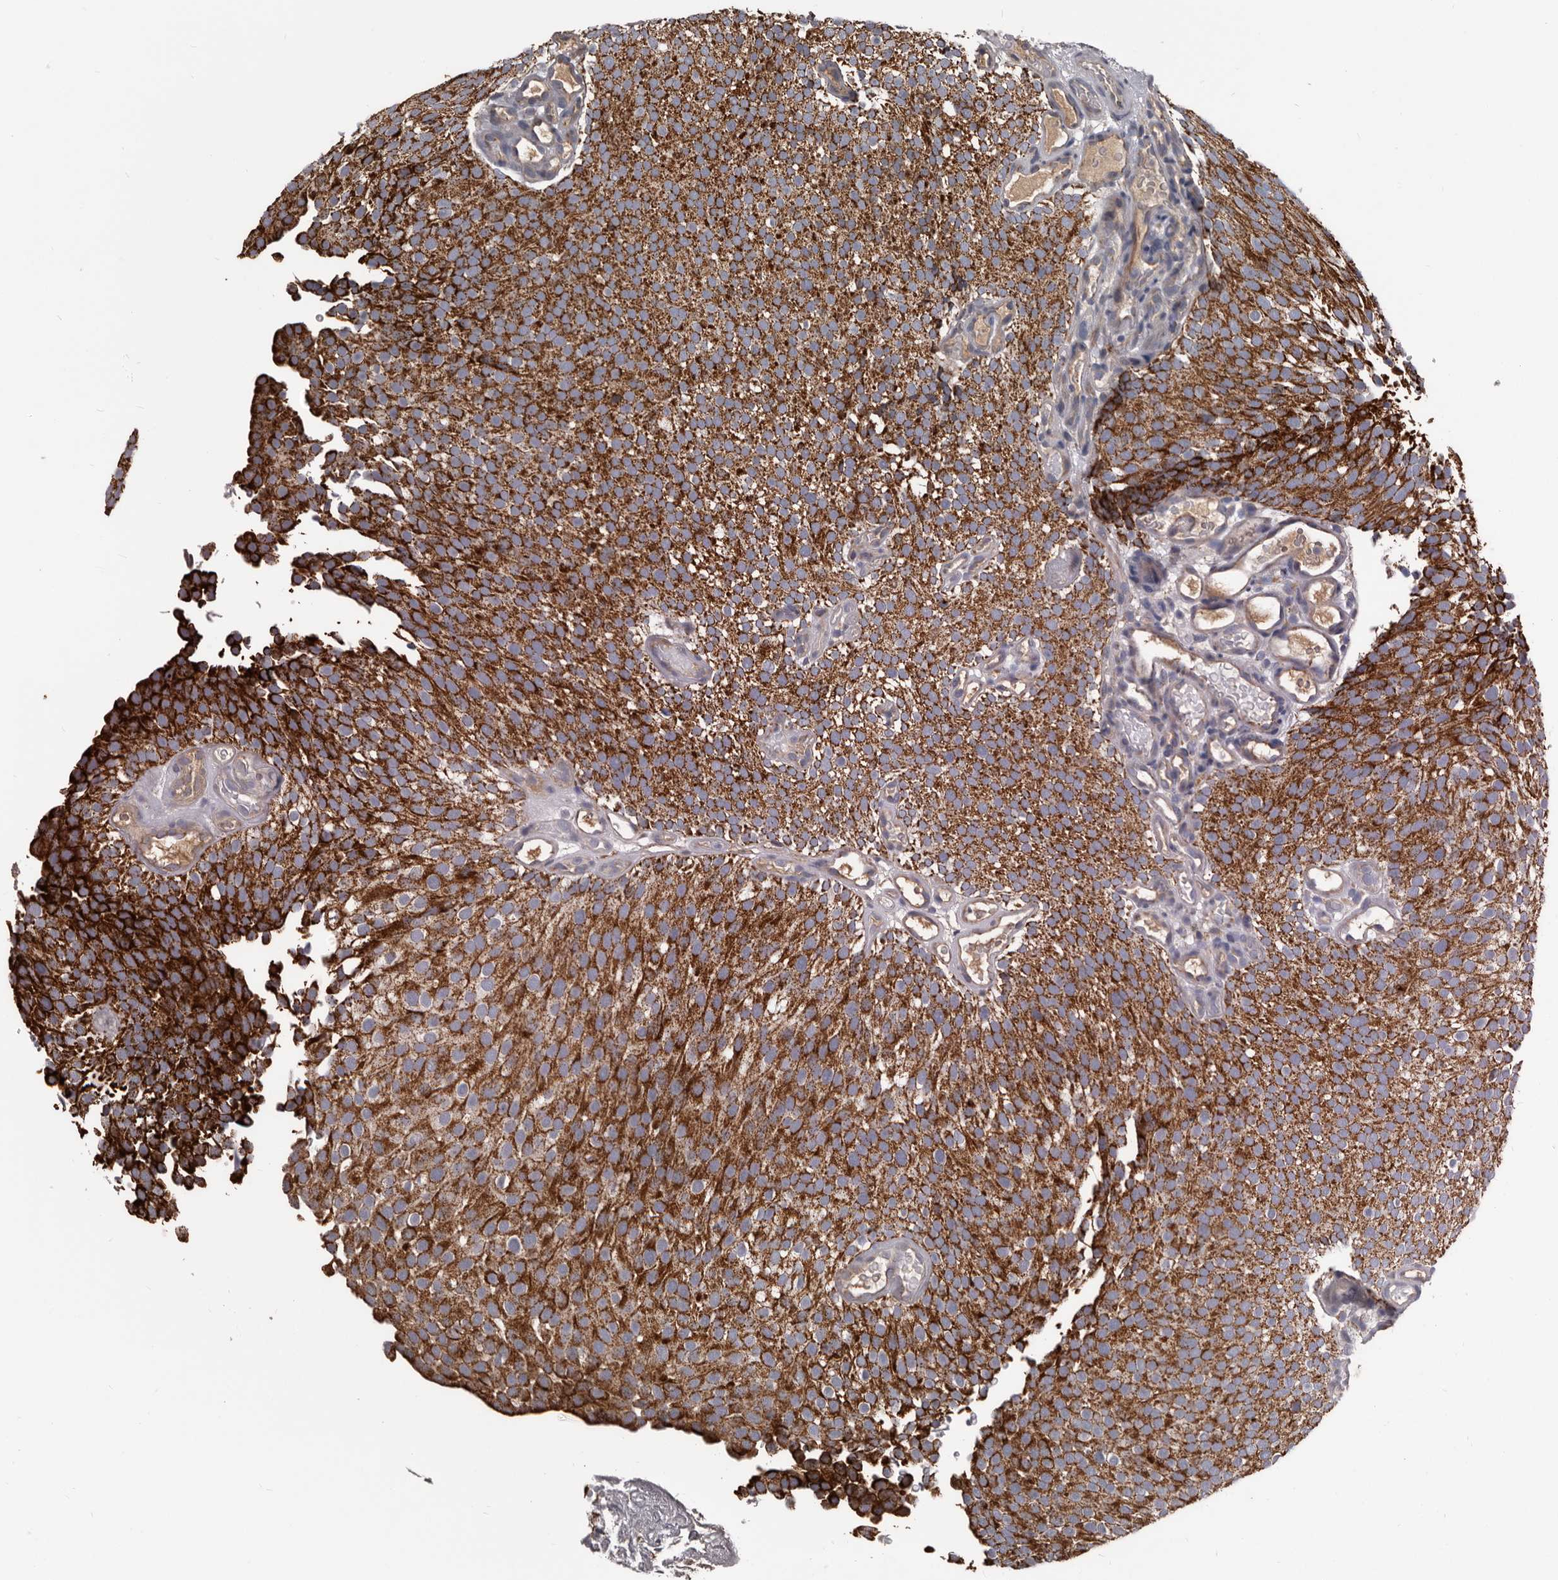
{"staining": {"intensity": "strong", "quantity": ">75%", "location": "cytoplasmic/membranous"}, "tissue": "urothelial cancer", "cell_type": "Tumor cells", "image_type": "cancer", "snomed": [{"axis": "morphology", "description": "Urothelial carcinoma, Low grade"}, {"axis": "topography", "description": "Urinary bladder"}], "caption": "Strong cytoplasmic/membranous protein staining is seen in approximately >75% of tumor cells in low-grade urothelial carcinoma. The staining was performed using DAB (3,3'-diaminobenzidine), with brown indicating positive protein expression. Nuclei are stained blue with hematoxylin.", "gene": "ALDH5A1", "patient": {"sex": "male", "age": 78}}